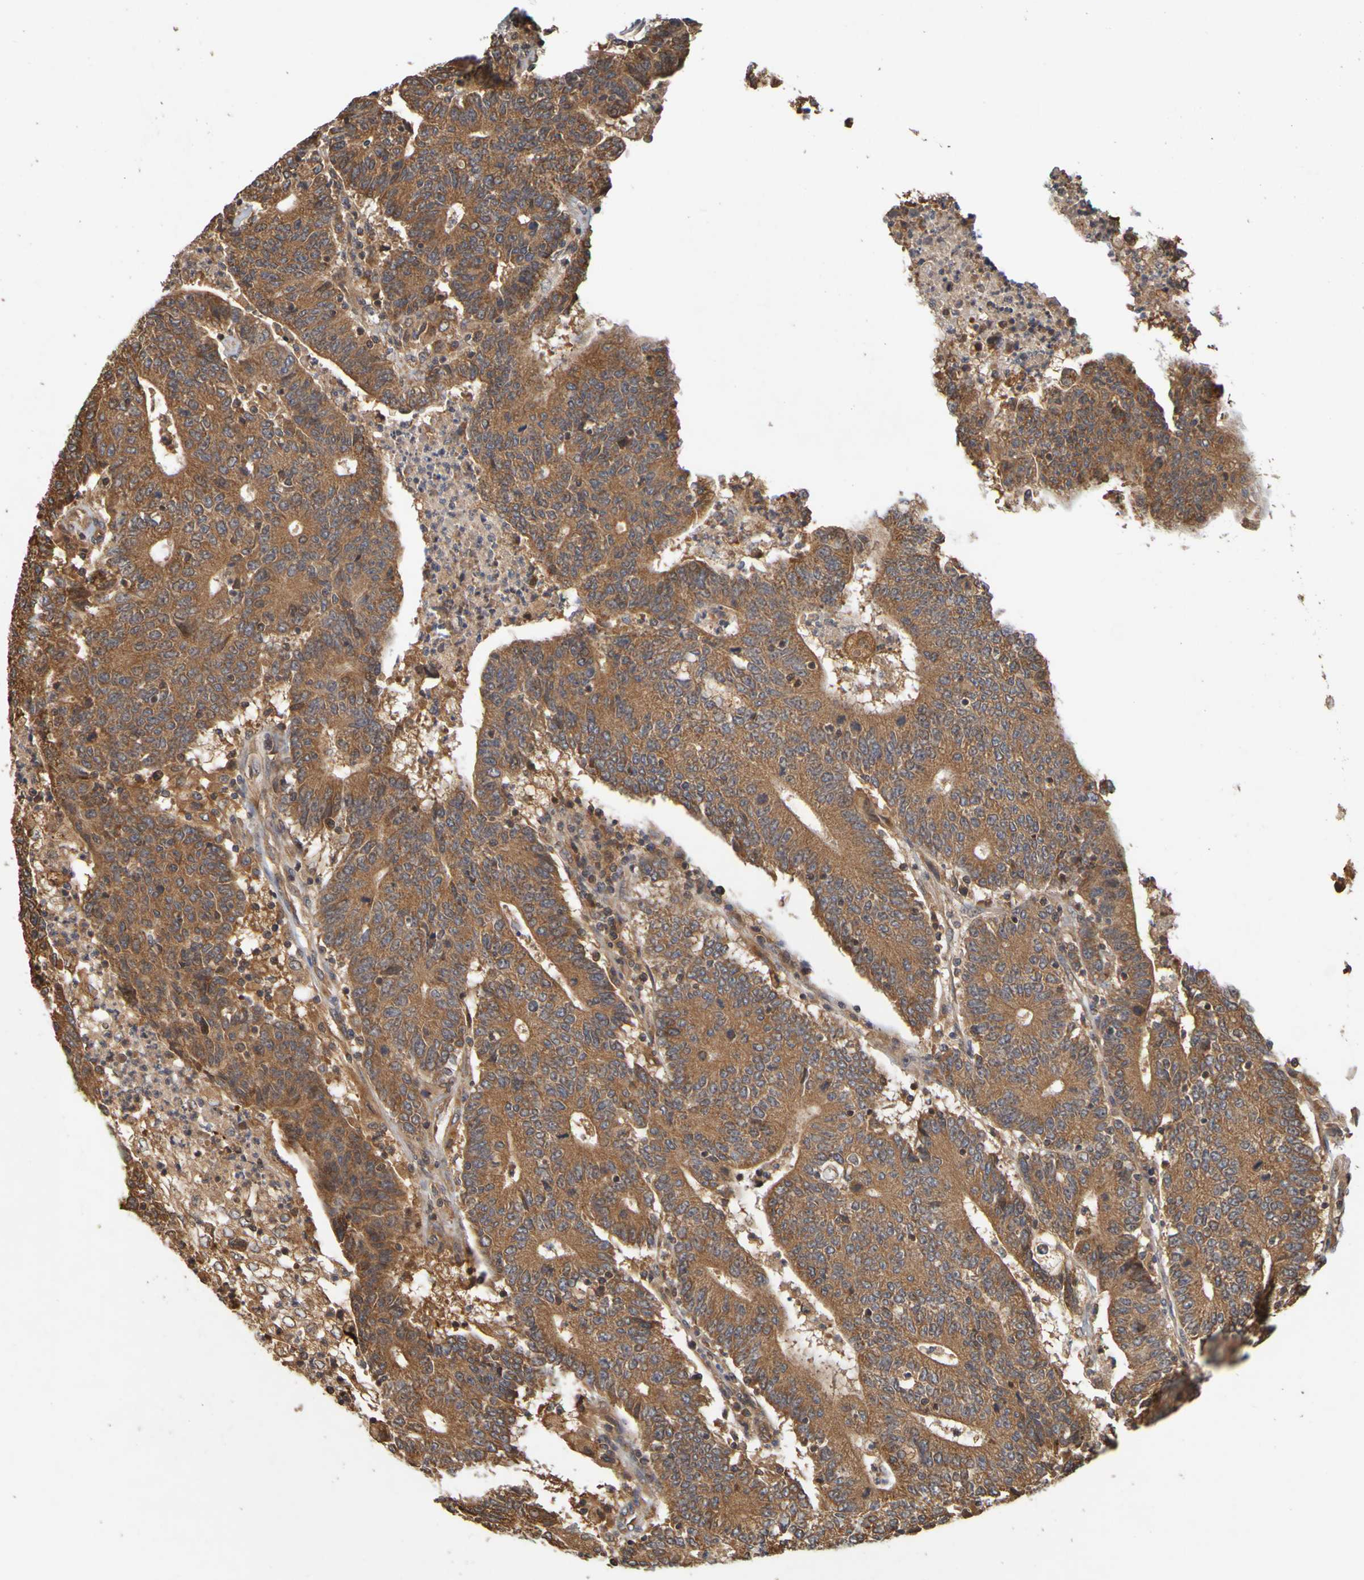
{"staining": {"intensity": "strong", "quantity": ">75%", "location": "cytoplasmic/membranous"}, "tissue": "colorectal cancer", "cell_type": "Tumor cells", "image_type": "cancer", "snomed": [{"axis": "morphology", "description": "Normal tissue, NOS"}, {"axis": "morphology", "description": "Adenocarcinoma, NOS"}, {"axis": "topography", "description": "Colon"}], "caption": "IHC photomicrograph of adenocarcinoma (colorectal) stained for a protein (brown), which displays high levels of strong cytoplasmic/membranous positivity in about >75% of tumor cells.", "gene": "OCRL", "patient": {"sex": "female", "age": 75}}